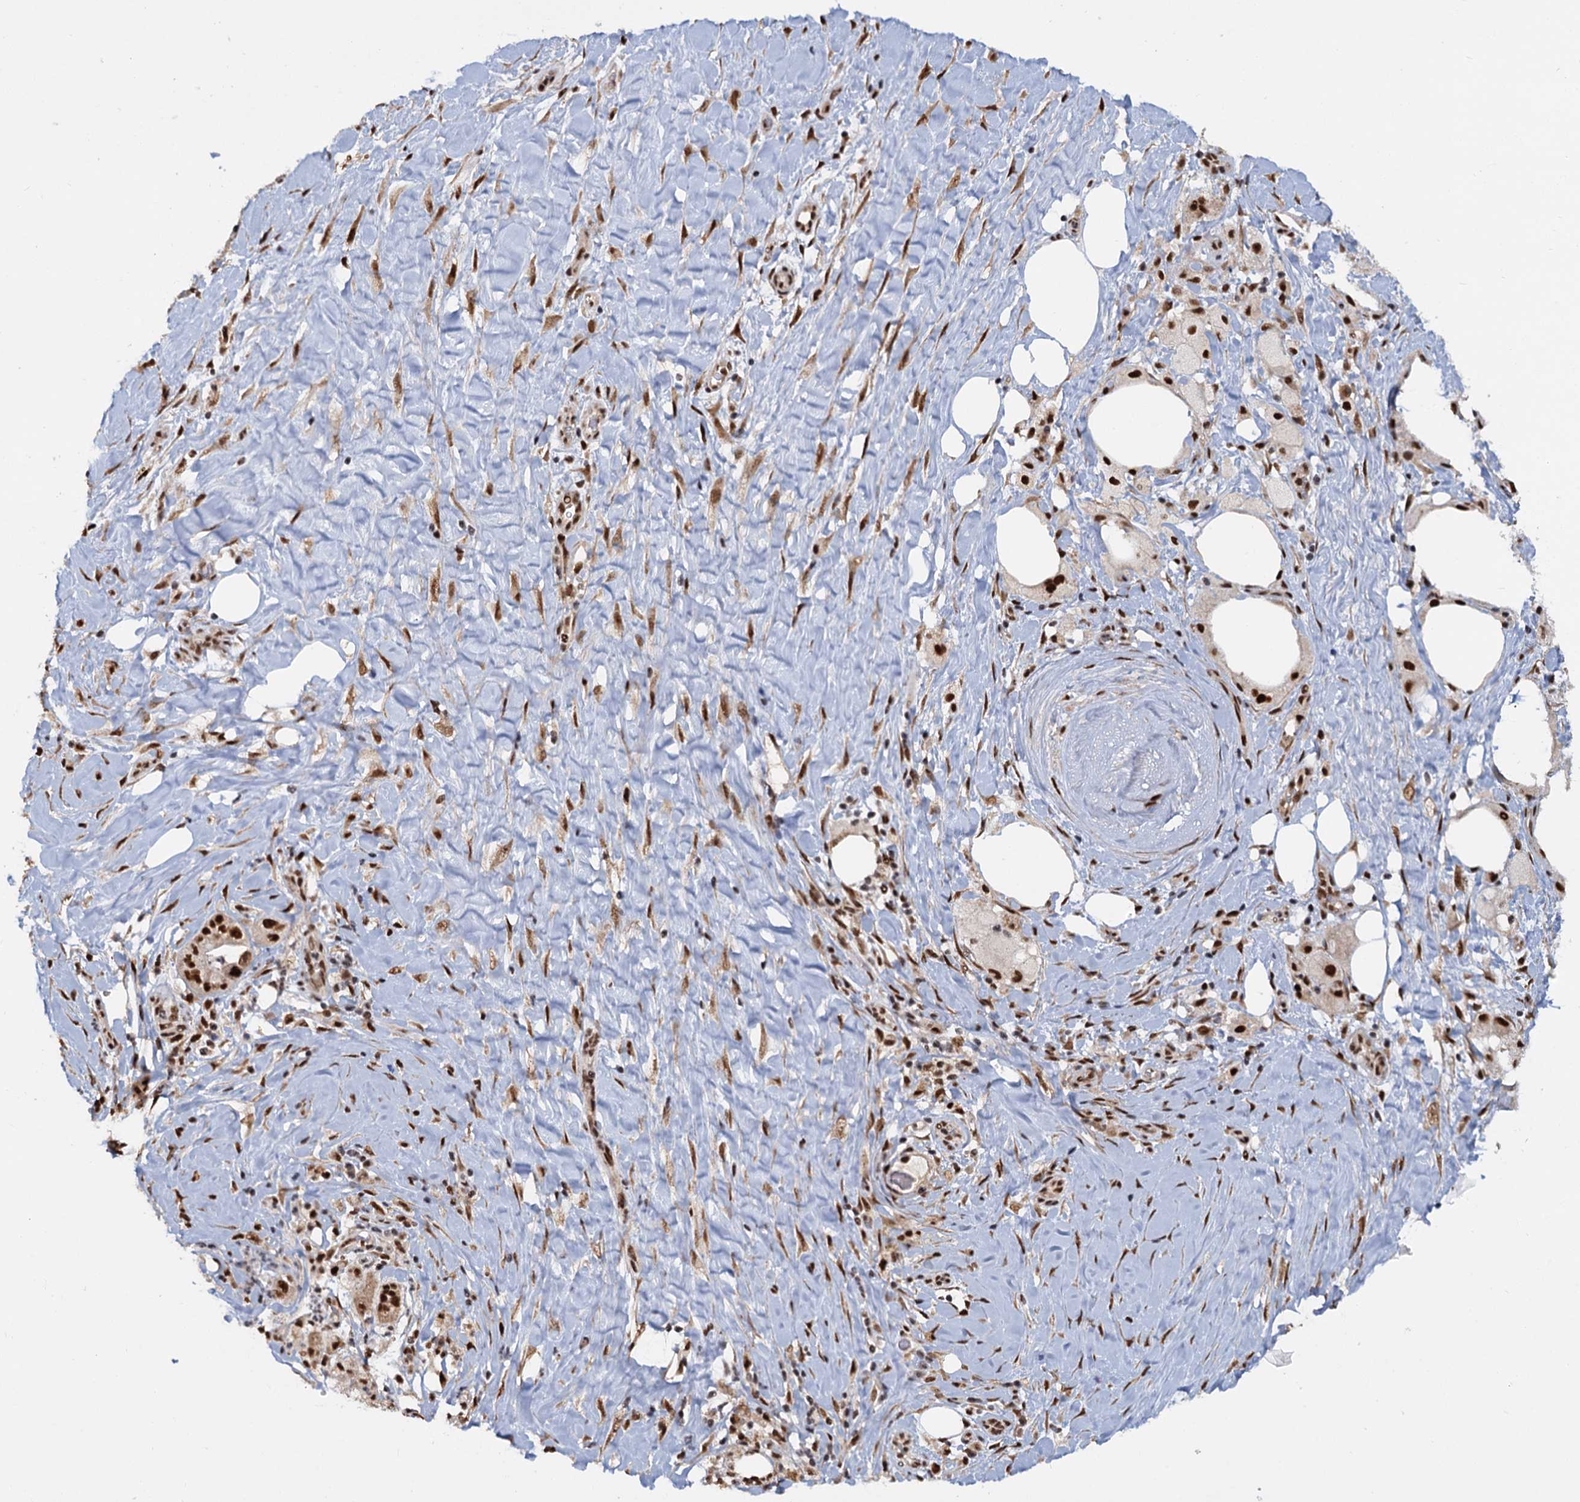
{"staining": {"intensity": "strong", "quantity": ">75%", "location": "nuclear"}, "tissue": "pancreatic cancer", "cell_type": "Tumor cells", "image_type": "cancer", "snomed": [{"axis": "morphology", "description": "Adenocarcinoma, NOS"}, {"axis": "topography", "description": "Pancreas"}], "caption": "Immunohistochemical staining of human pancreatic adenocarcinoma reveals high levels of strong nuclear protein positivity in approximately >75% of tumor cells.", "gene": "WBP4", "patient": {"sex": "male", "age": 58}}